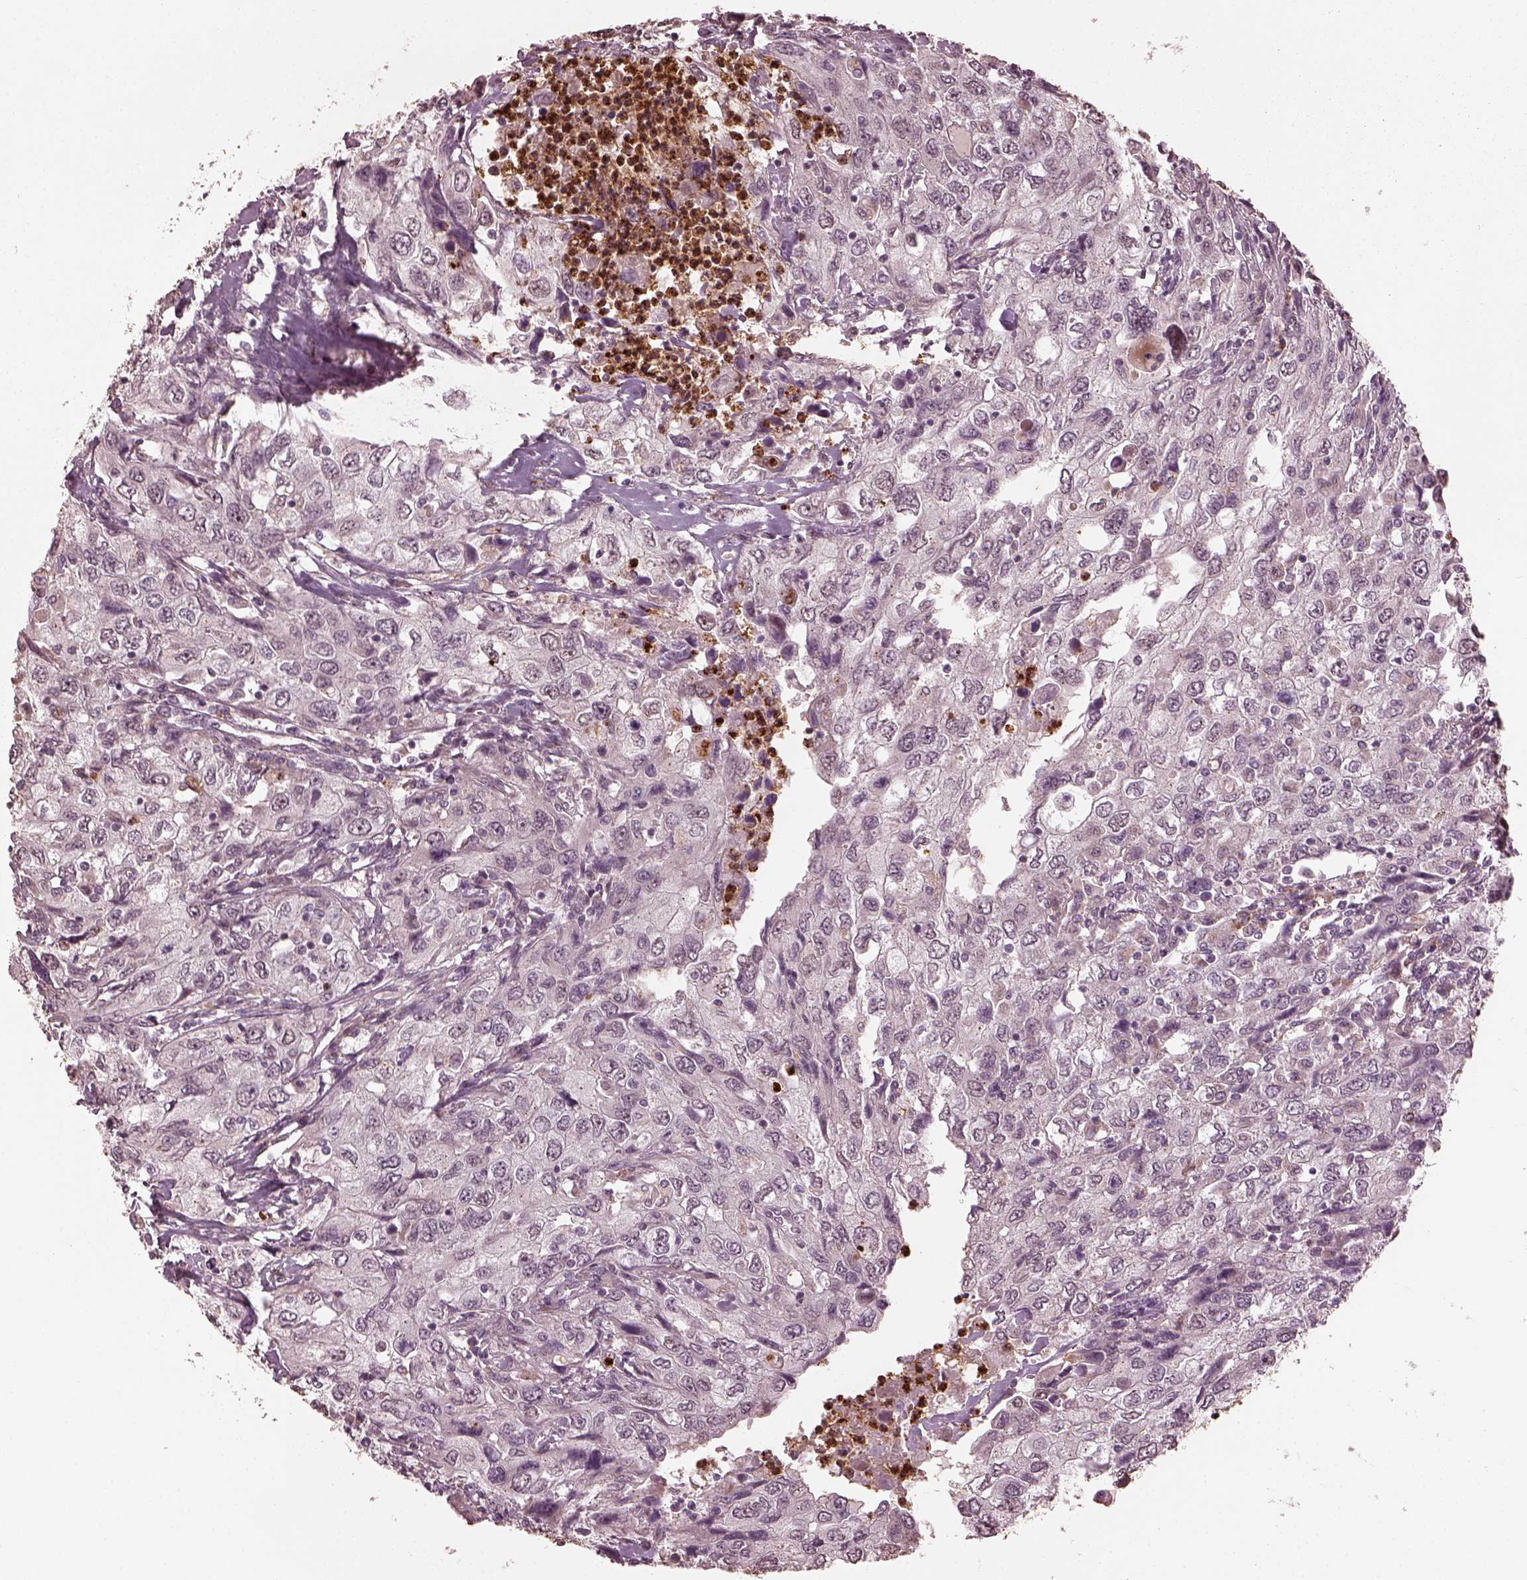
{"staining": {"intensity": "negative", "quantity": "none", "location": "none"}, "tissue": "urothelial cancer", "cell_type": "Tumor cells", "image_type": "cancer", "snomed": [{"axis": "morphology", "description": "Urothelial carcinoma, High grade"}, {"axis": "topography", "description": "Urinary bladder"}], "caption": "Immunohistochemistry micrograph of urothelial cancer stained for a protein (brown), which reveals no expression in tumor cells. Brightfield microscopy of IHC stained with DAB (3,3'-diaminobenzidine) (brown) and hematoxylin (blue), captured at high magnification.", "gene": "RUFY3", "patient": {"sex": "male", "age": 76}}